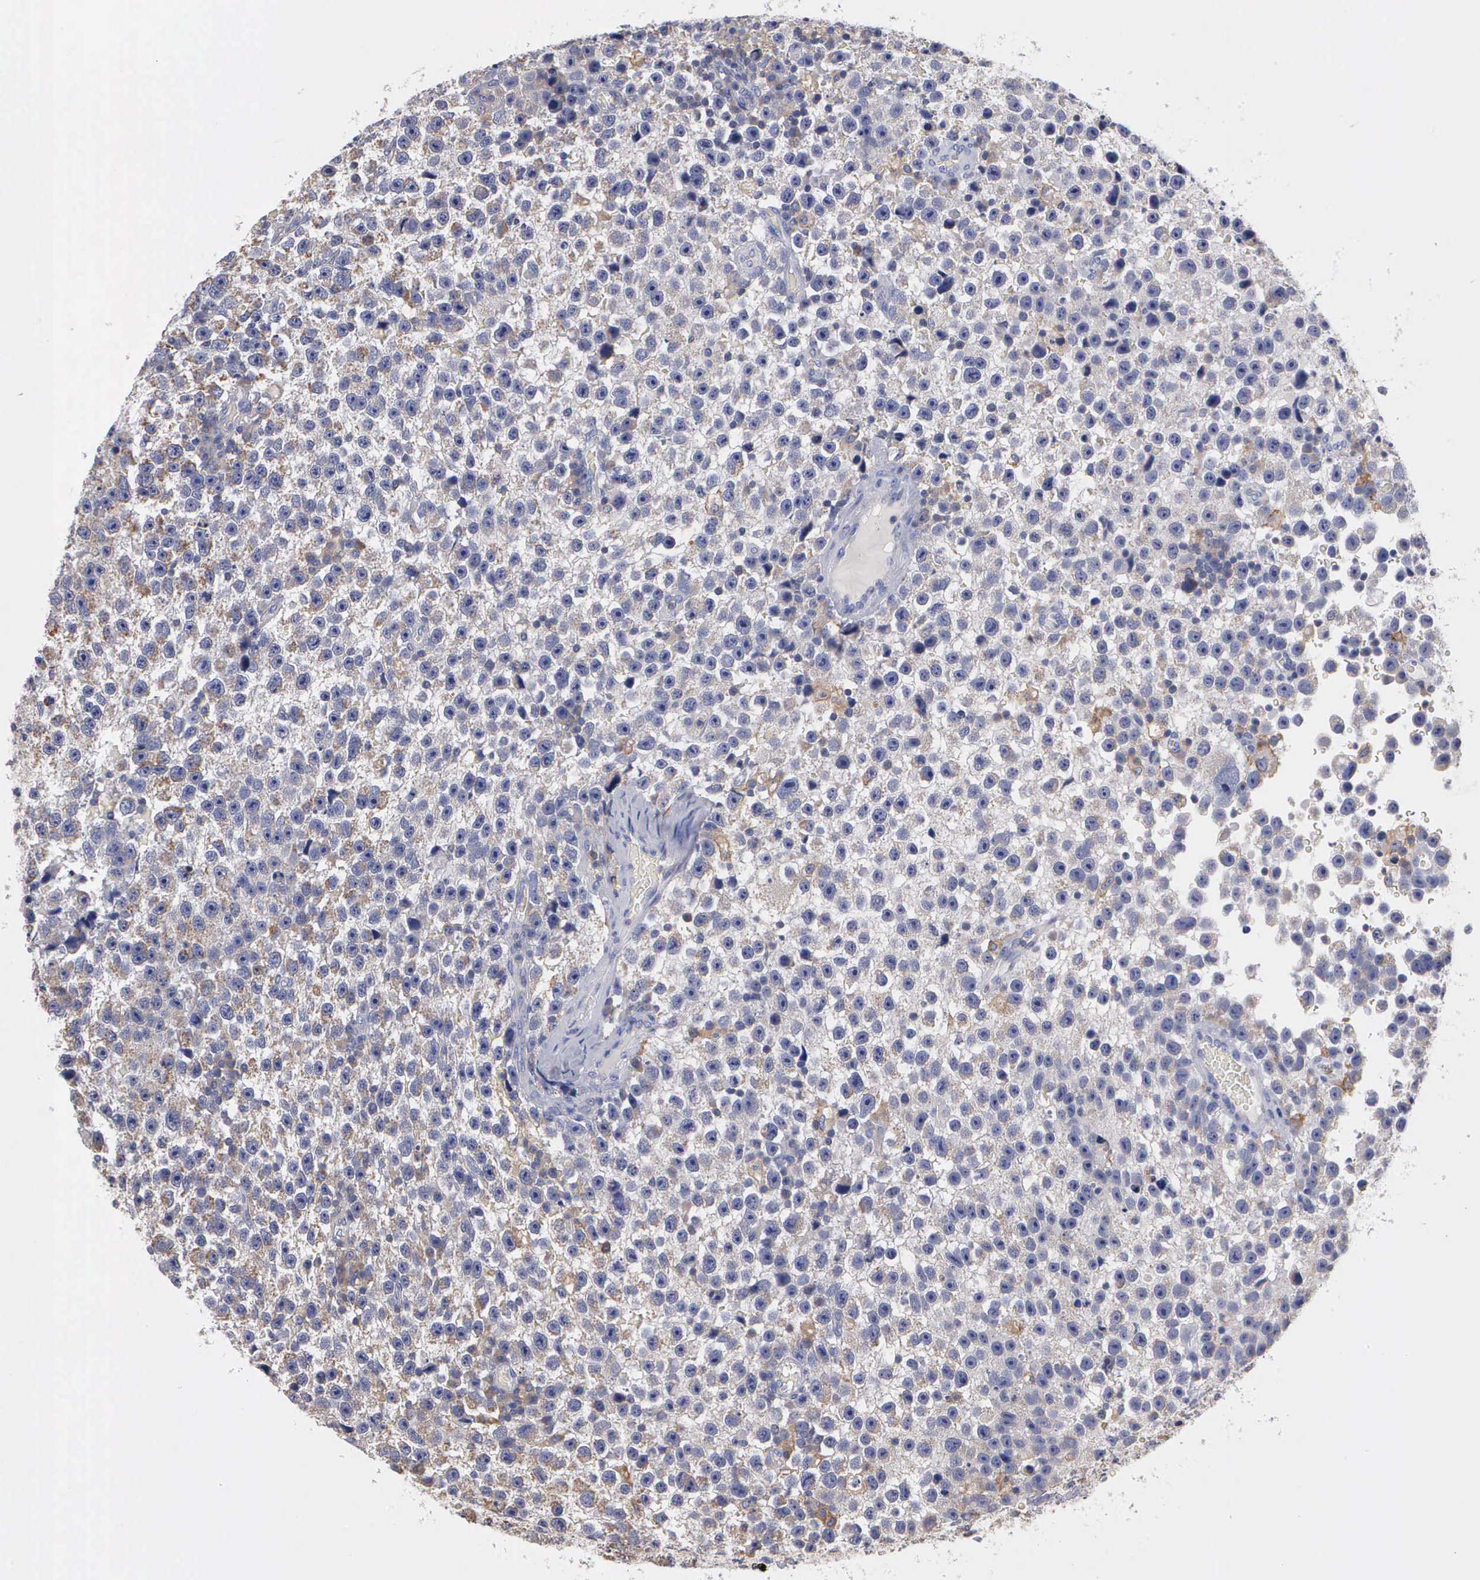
{"staining": {"intensity": "negative", "quantity": "none", "location": "none"}, "tissue": "testis cancer", "cell_type": "Tumor cells", "image_type": "cancer", "snomed": [{"axis": "morphology", "description": "Seminoma, NOS"}, {"axis": "topography", "description": "Testis"}], "caption": "This is an immunohistochemistry photomicrograph of testis cancer. There is no staining in tumor cells.", "gene": "PTGS2", "patient": {"sex": "male", "age": 33}}